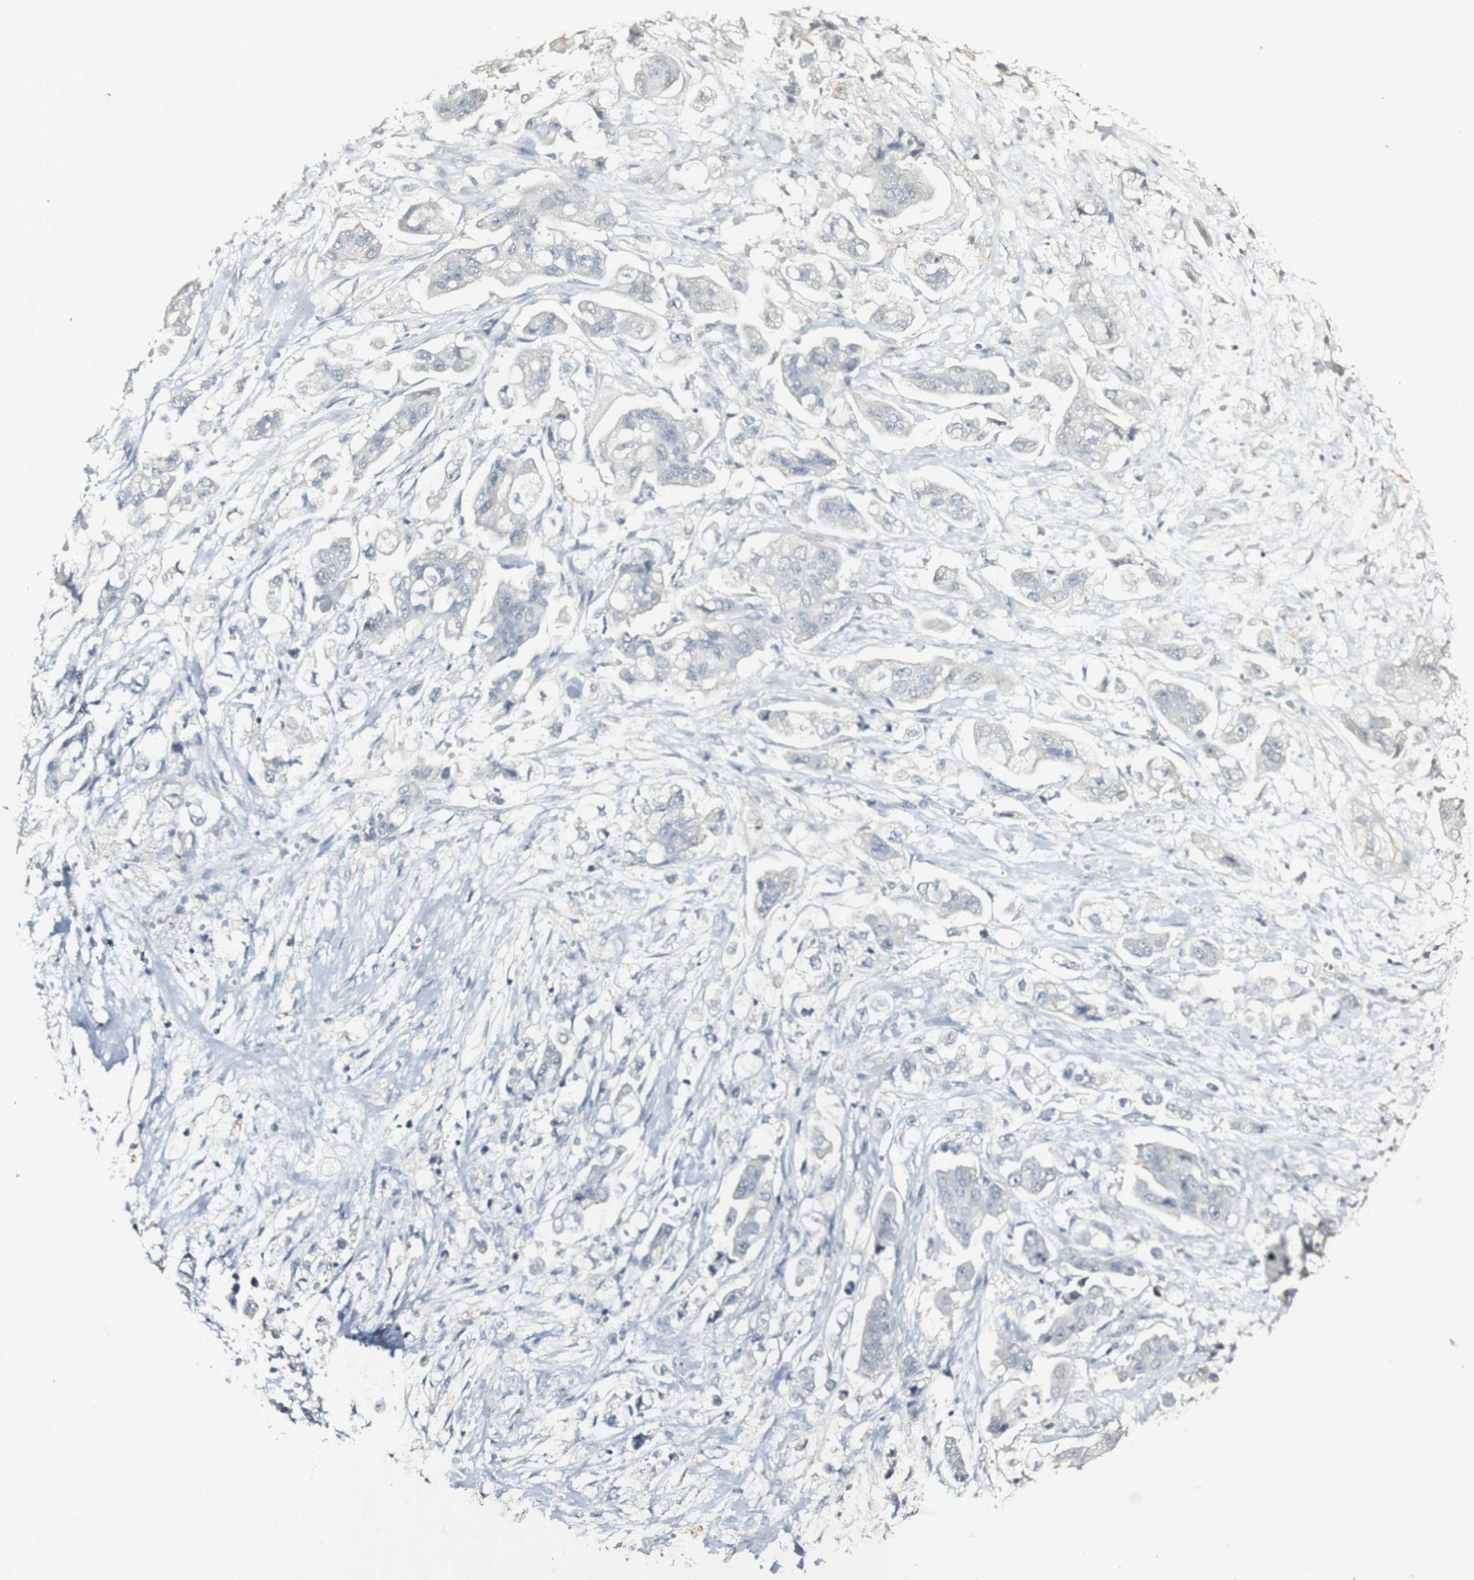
{"staining": {"intensity": "negative", "quantity": "none", "location": "none"}, "tissue": "stomach cancer", "cell_type": "Tumor cells", "image_type": "cancer", "snomed": [{"axis": "morphology", "description": "Adenocarcinoma, NOS"}, {"axis": "topography", "description": "Stomach"}], "caption": "Immunohistochemical staining of human stomach adenocarcinoma demonstrates no significant positivity in tumor cells. (DAB (3,3'-diaminobenzidine) immunohistochemistry (IHC) with hematoxylin counter stain).", "gene": "SYT7", "patient": {"sex": "male", "age": 62}}